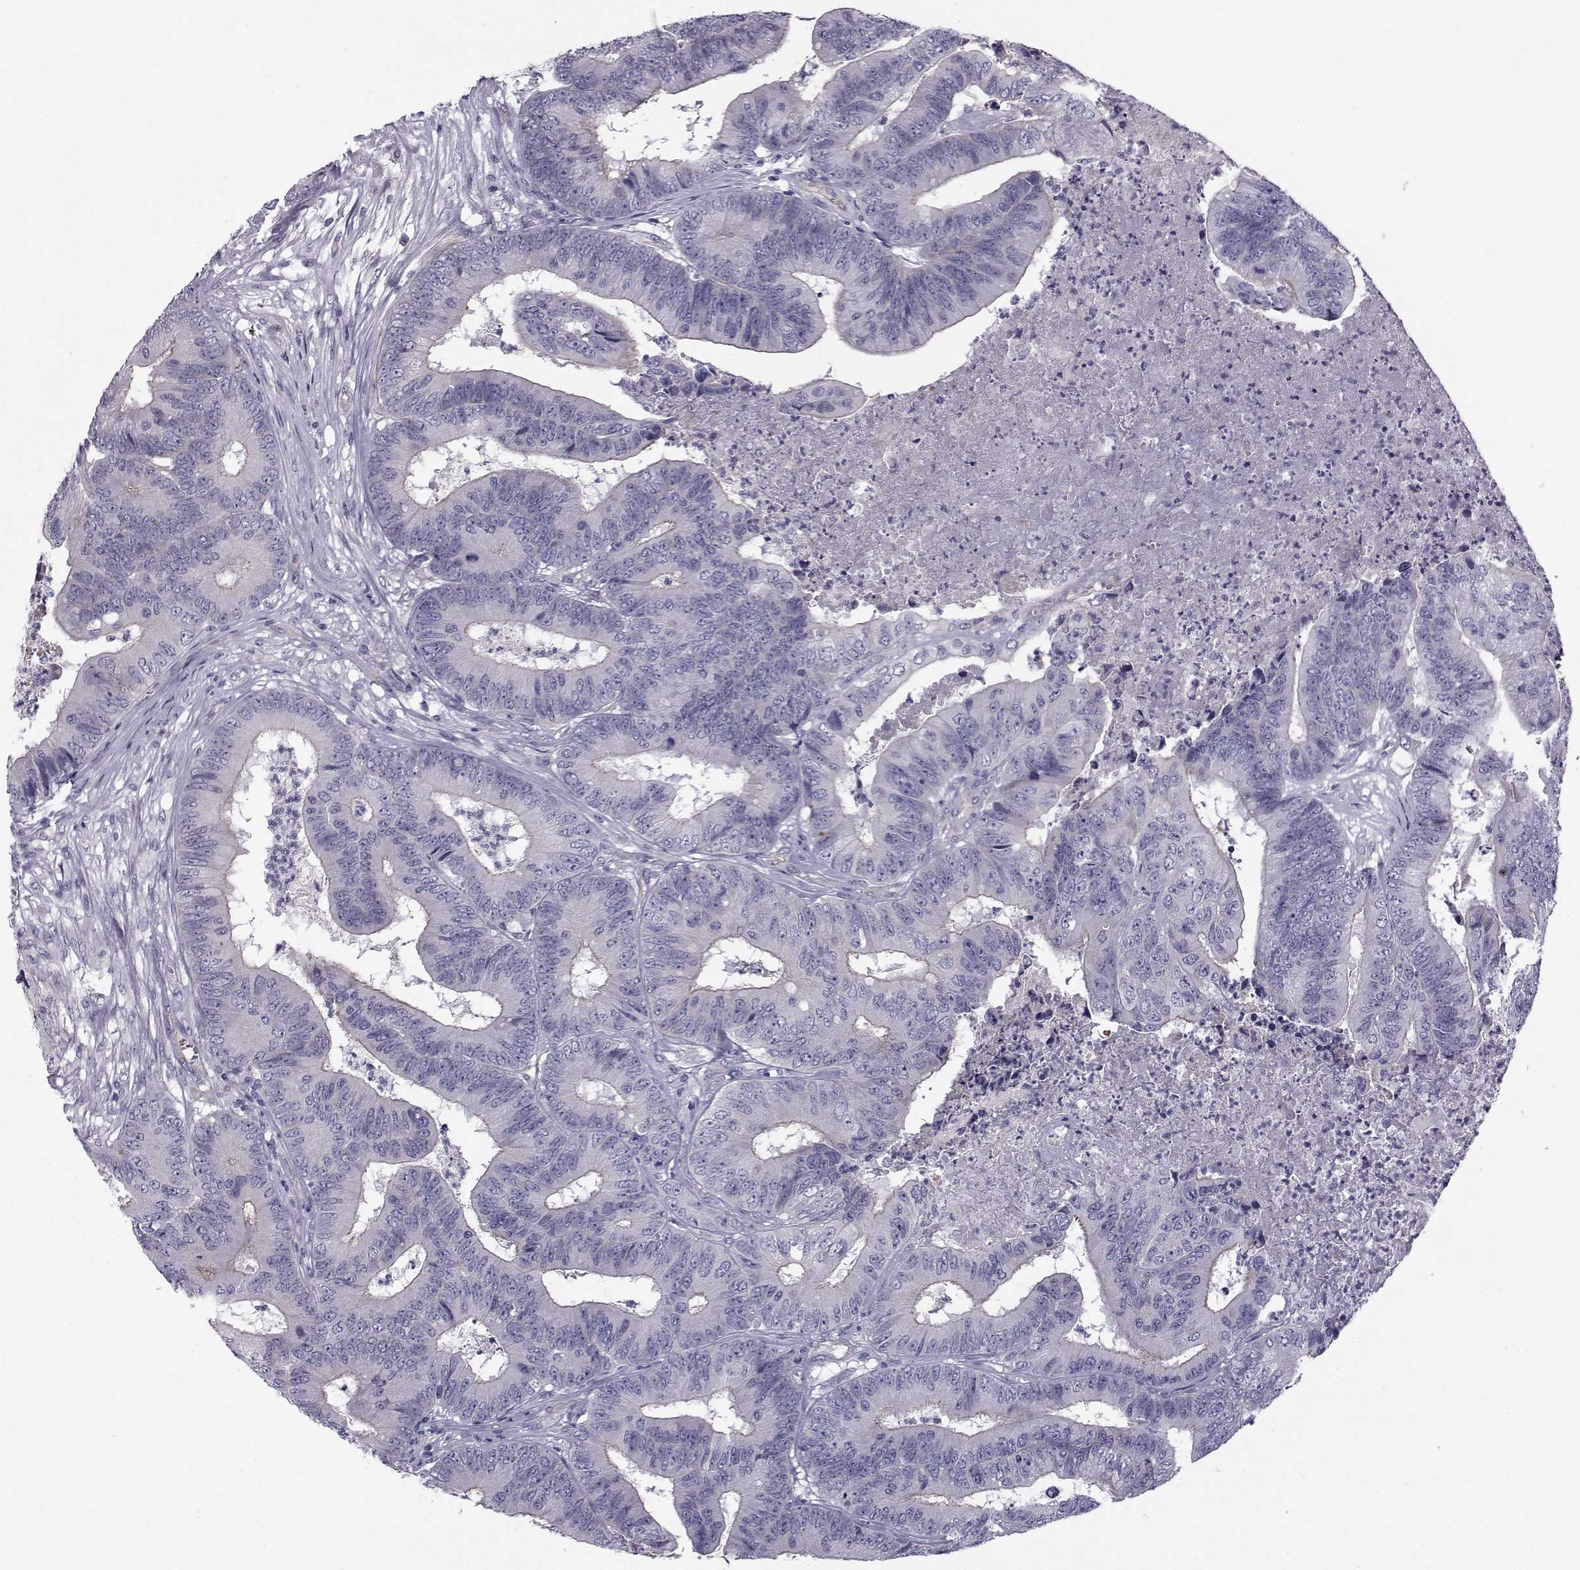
{"staining": {"intensity": "negative", "quantity": "none", "location": "none"}, "tissue": "colorectal cancer", "cell_type": "Tumor cells", "image_type": "cancer", "snomed": [{"axis": "morphology", "description": "Adenocarcinoma, NOS"}, {"axis": "topography", "description": "Colon"}], "caption": "Colorectal cancer (adenocarcinoma) was stained to show a protein in brown. There is no significant expression in tumor cells.", "gene": "QPCT", "patient": {"sex": "male", "age": 84}}